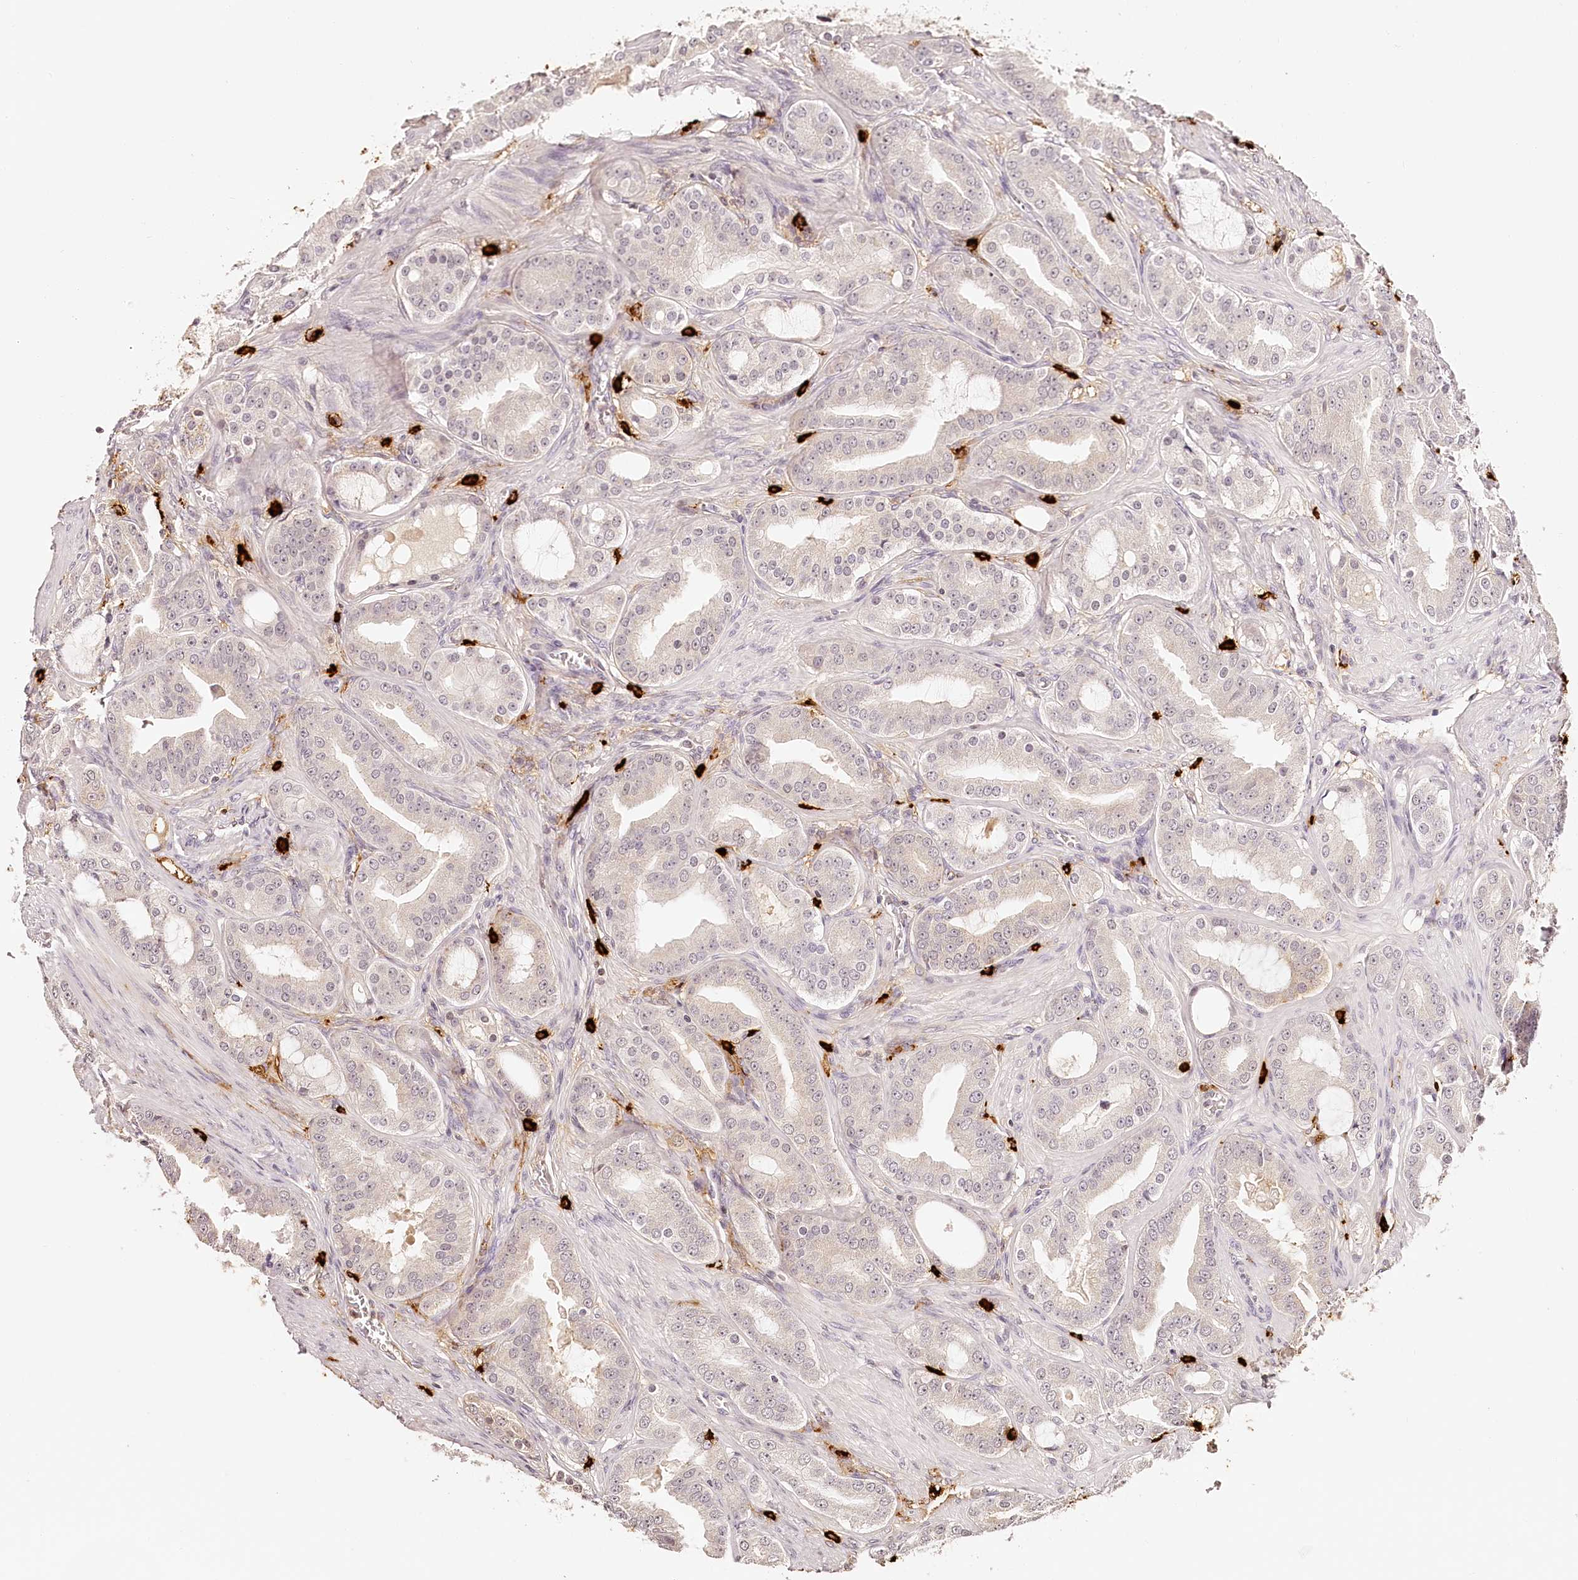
{"staining": {"intensity": "negative", "quantity": "none", "location": "none"}, "tissue": "prostate cancer", "cell_type": "Tumor cells", "image_type": "cancer", "snomed": [{"axis": "morphology", "description": "Adenocarcinoma, High grade"}, {"axis": "topography", "description": "Prostate"}], "caption": "Prostate cancer was stained to show a protein in brown. There is no significant expression in tumor cells. (Brightfield microscopy of DAB immunohistochemistry at high magnification).", "gene": "SYNGR1", "patient": {"sex": "male", "age": 60}}